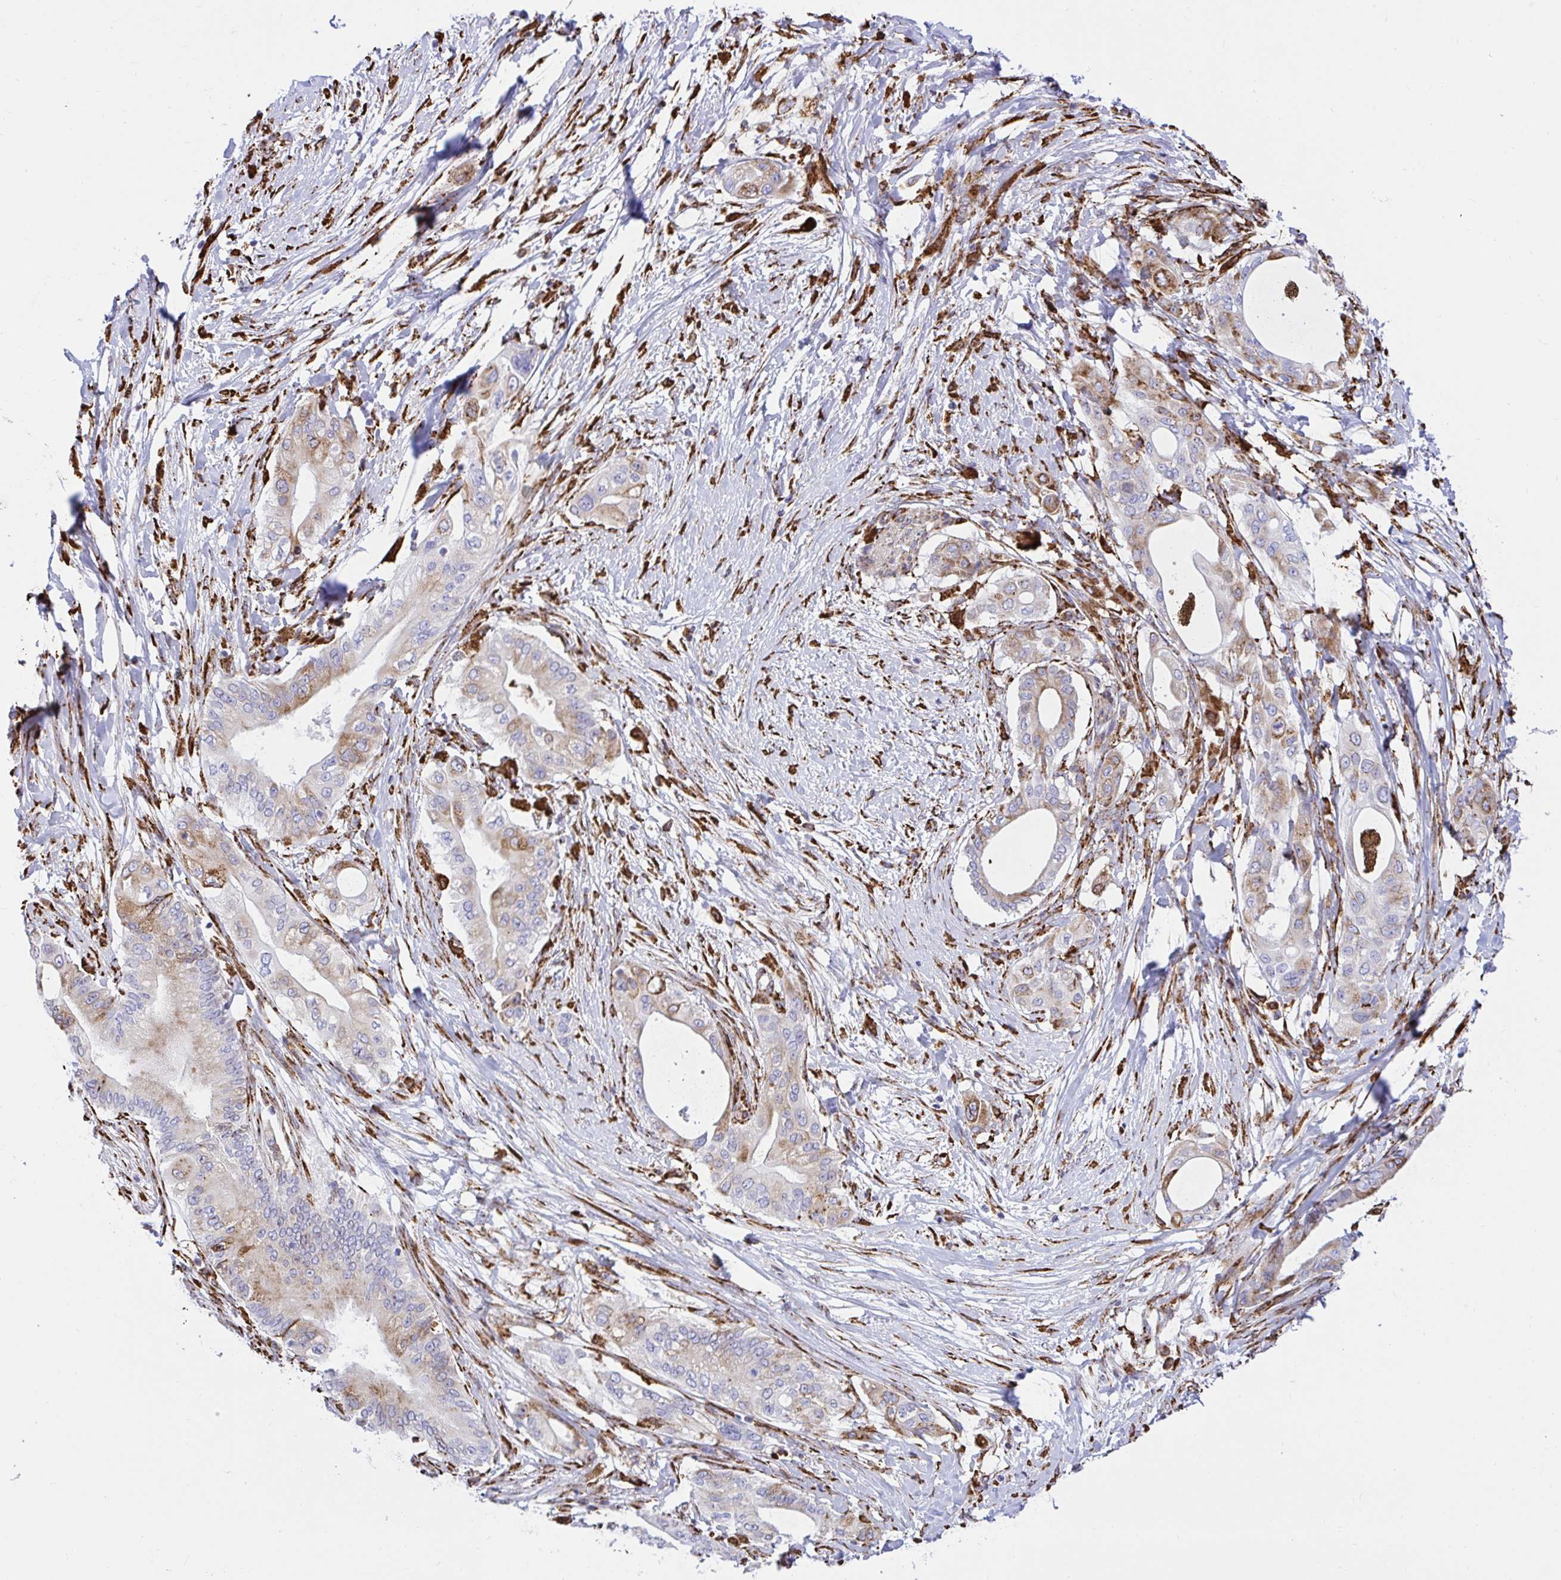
{"staining": {"intensity": "moderate", "quantity": "25%-75%", "location": "cytoplasmic/membranous"}, "tissue": "pancreatic cancer", "cell_type": "Tumor cells", "image_type": "cancer", "snomed": [{"axis": "morphology", "description": "Adenocarcinoma, NOS"}, {"axis": "topography", "description": "Pancreas"}], "caption": "Pancreatic cancer tissue reveals moderate cytoplasmic/membranous expression in about 25%-75% of tumor cells, visualized by immunohistochemistry.", "gene": "CLGN", "patient": {"sex": "male", "age": 68}}